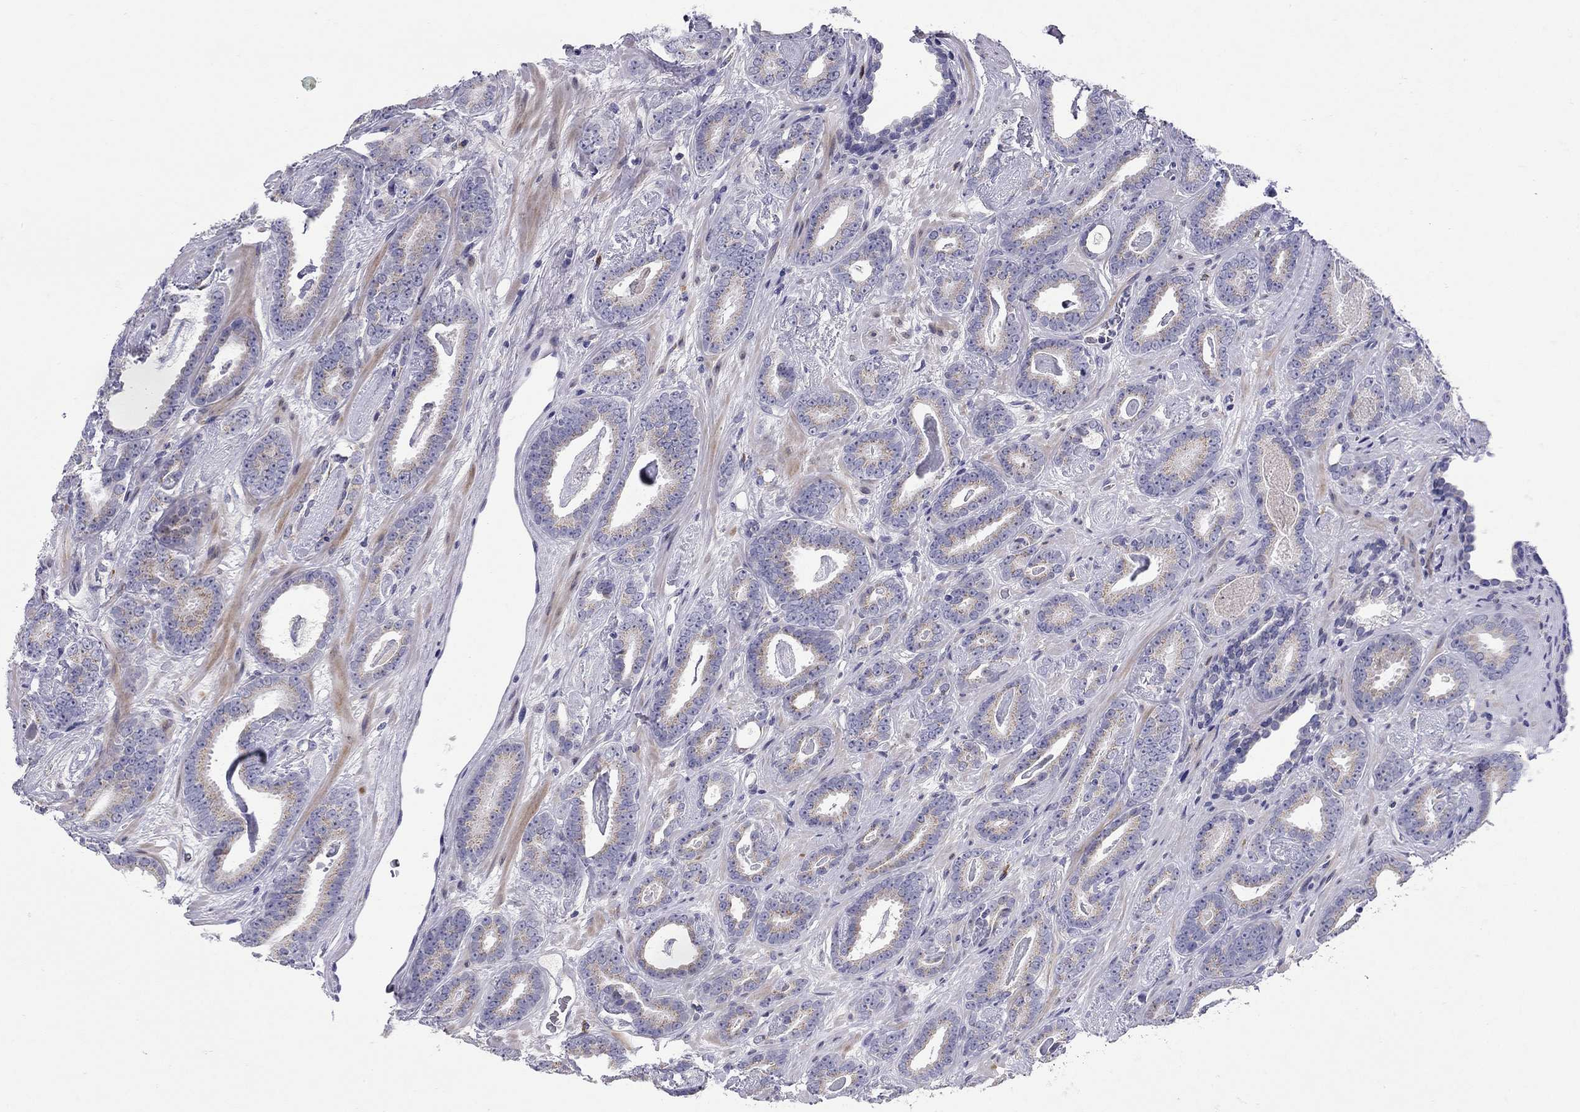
{"staining": {"intensity": "weak", "quantity": "25%-75%", "location": "cytoplasmic/membranous"}, "tissue": "prostate cancer", "cell_type": "Tumor cells", "image_type": "cancer", "snomed": [{"axis": "morphology", "description": "Adenocarcinoma, Medium grade"}, {"axis": "topography", "description": "Prostate and seminal vesicle, NOS"}, {"axis": "topography", "description": "Prostate"}], "caption": "Medium-grade adenocarcinoma (prostate) tissue shows weak cytoplasmic/membranous expression in about 25%-75% of tumor cells, visualized by immunohistochemistry.", "gene": "C8orf88", "patient": {"sex": "male", "age": 54}}